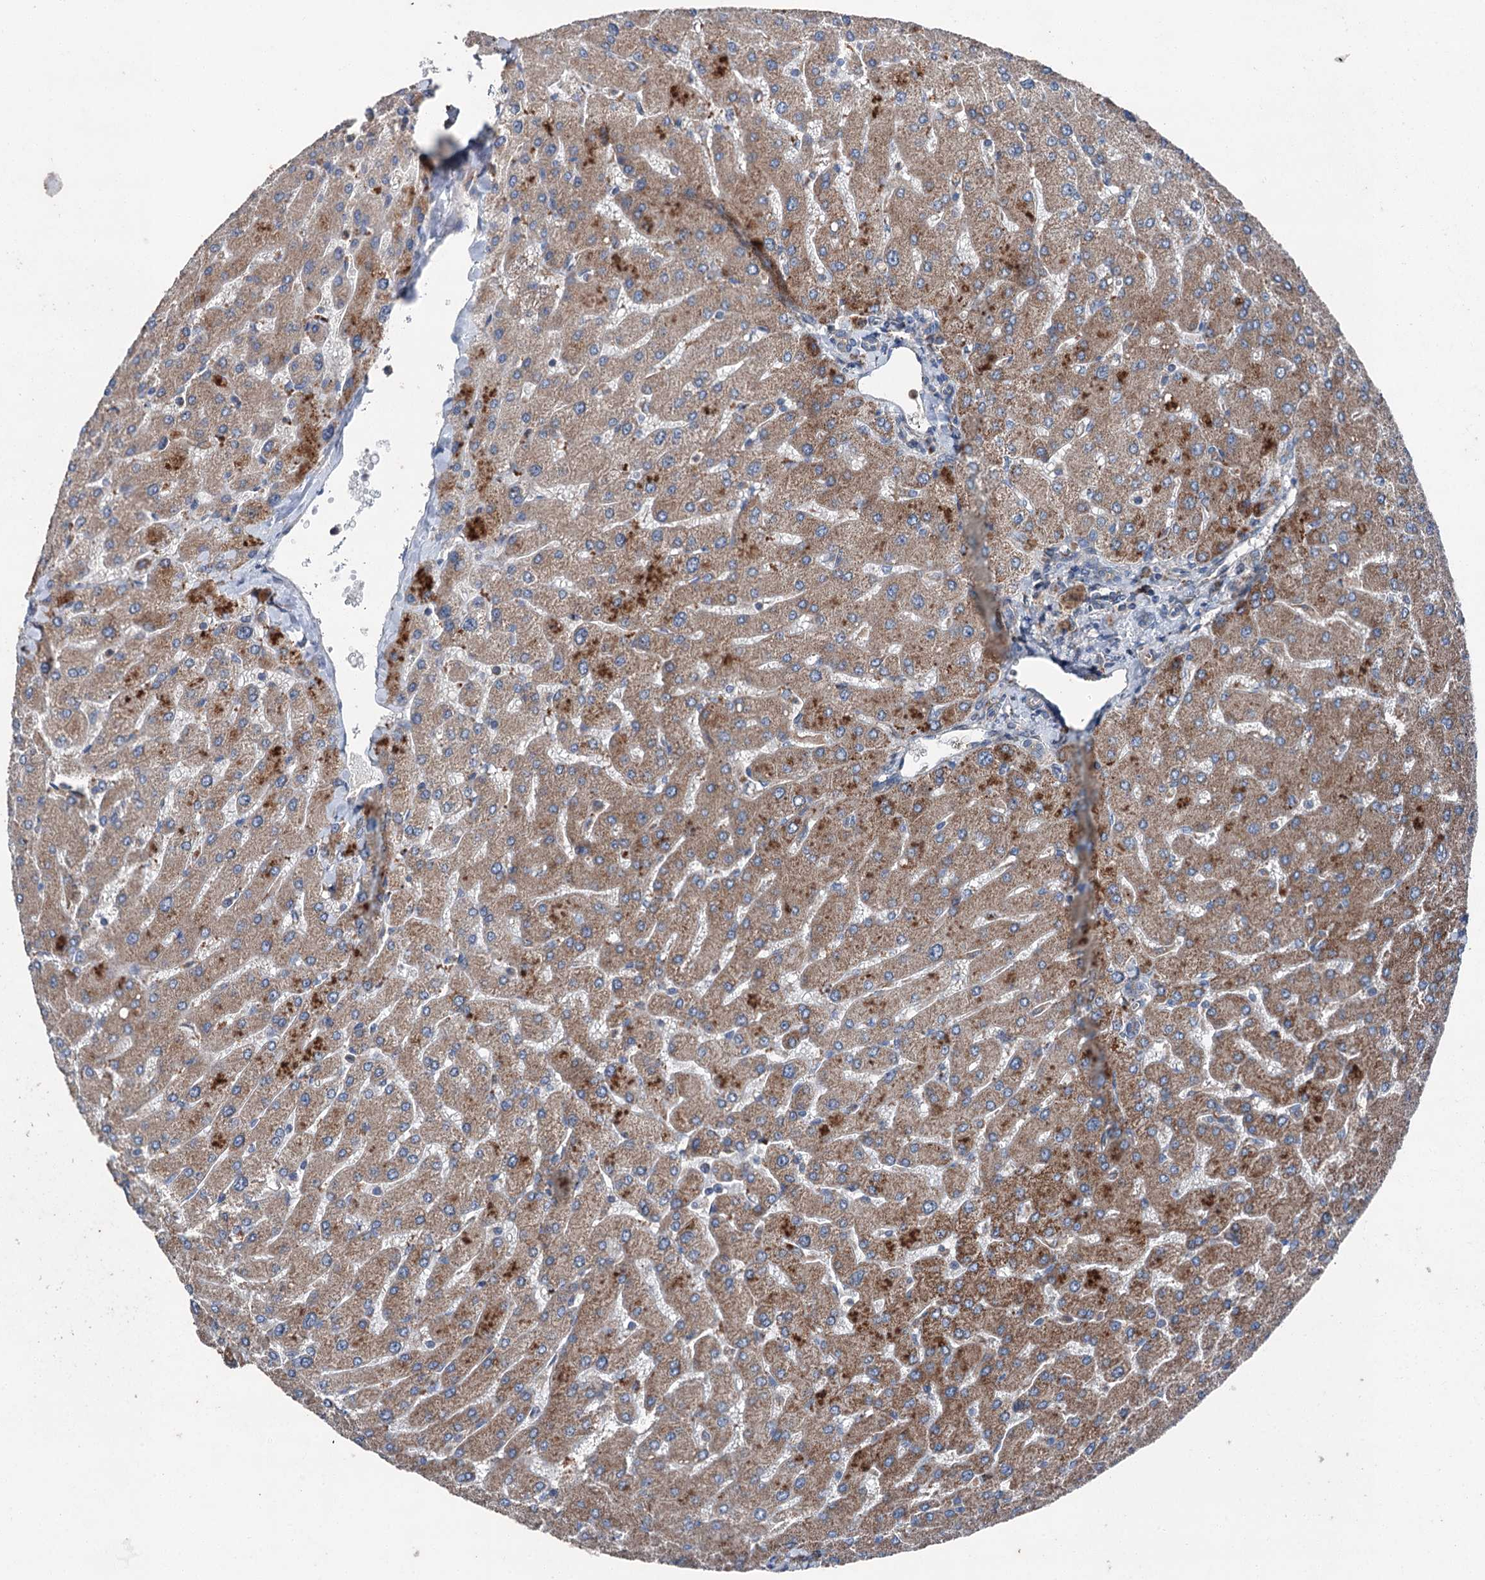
{"staining": {"intensity": "weak", "quantity": "<25%", "location": "cytoplasmic/membranous"}, "tissue": "liver", "cell_type": "Cholangiocytes", "image_type": "normal", "snomed": [{"axis": "morphology", "description": "Normal tissue, NOS"}, {"axis": "topography", "description": "Liver"}], "caption": "Immunohistochemical staining of normal liver displays no significant expression in cholangiocytes. (DAB (3,3'-diaminobenzidine) immunohistochemistry visualized using brightfield microscopy, high magnification).", "gene": "RUFY1", "patient": {"sex": "male", "age": 55}}